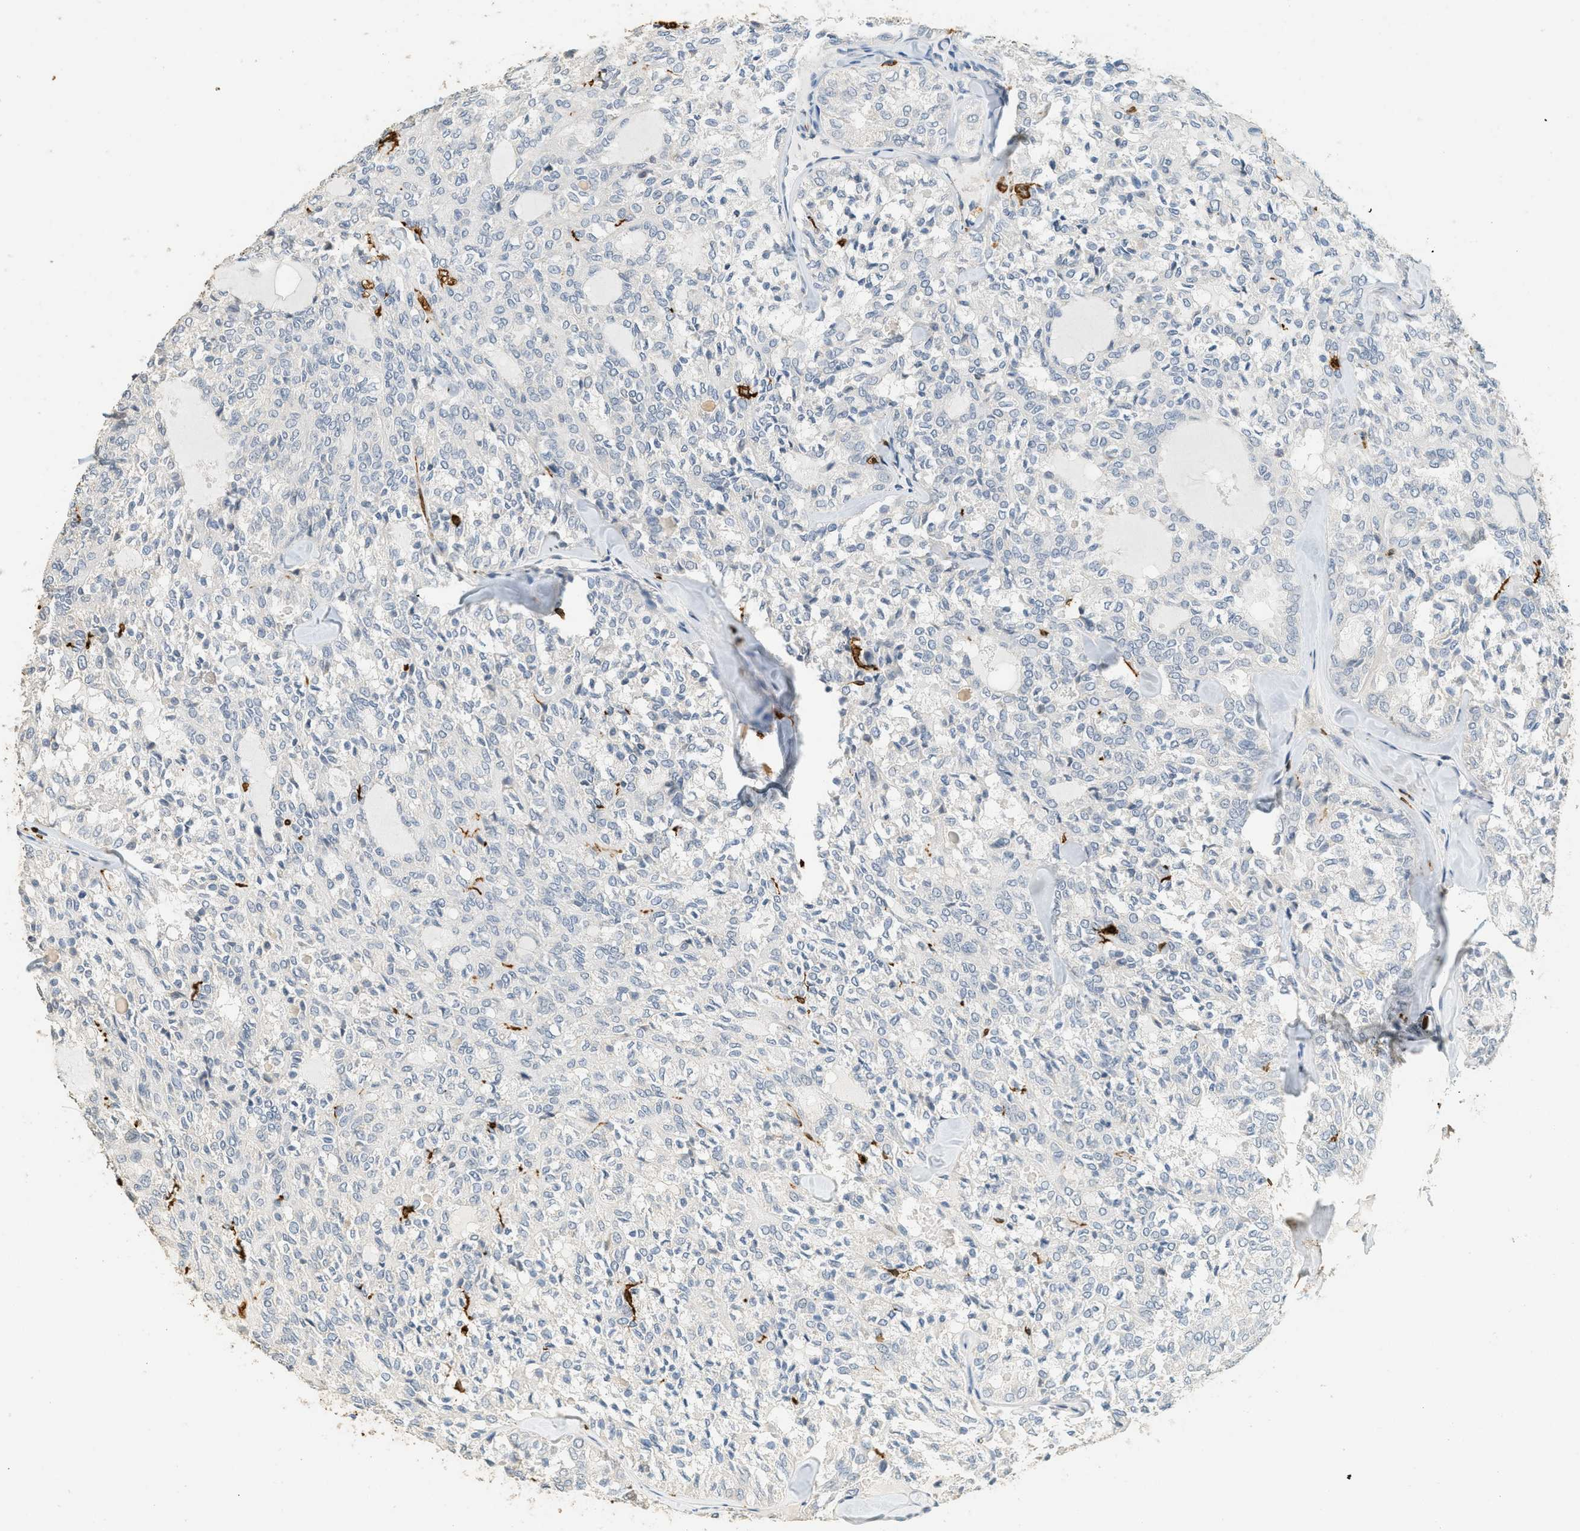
{"staining": {"intensity": "negative", "quantity": "none", "location": "none"}, "tissue": "thyroid cancer", "cell_type": "Tumor cells", "image_type": "cancer", "snomed": [{"axis": "morphology", "description": "Follicular adenoma carcinoma, NOS"}, {"axis": "topography", "description": "Thyroid gland"}], "caption": "Immunohistochemical staining of human thyroid cancer (follicular adenoma carcinoma) displays no significant staining in tumor cells.", "gene": "LSP1", "patient": {"sex": "male", "age": 75}}